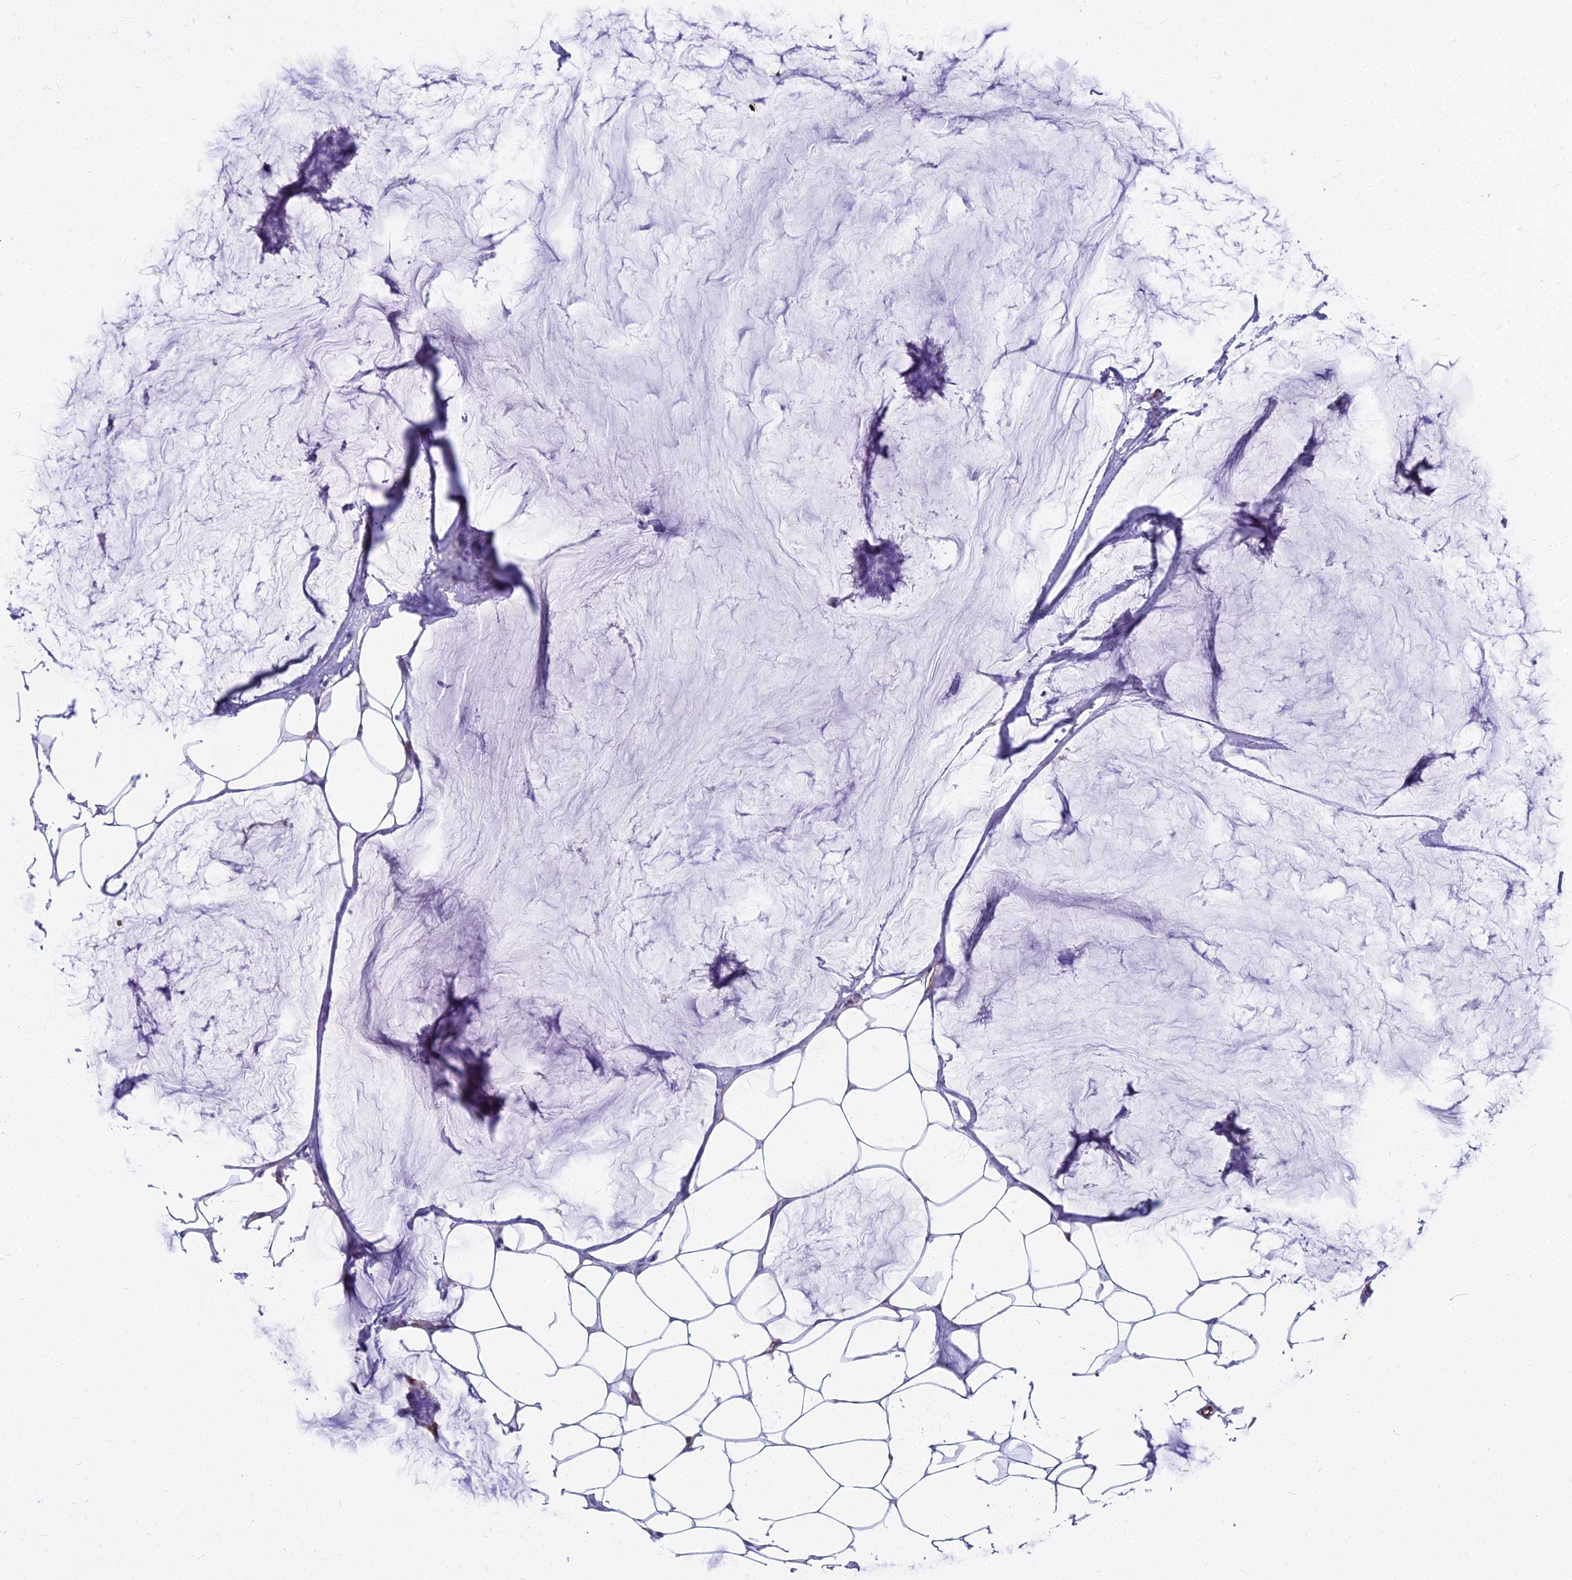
{"staining": {"intensity": "negative", "quantity": "none", "location": "none"}, "tissue": "breast cancer", "cell_type": "Tumor cells", "image_type": "cancer", "snomed": [{"axis": "morphology", "description": "Duct carcinoma"}, {"axis": "topography", "description": "Breast"}], "caption": "IHC photomicrograph of neoplastic tissue: human intraductal carcinoma (breast) stained with DAB shows no significant protein staining in tumor cells.", "gene": "EVI2A", "patient": {"sex": "female", "age": 93}}